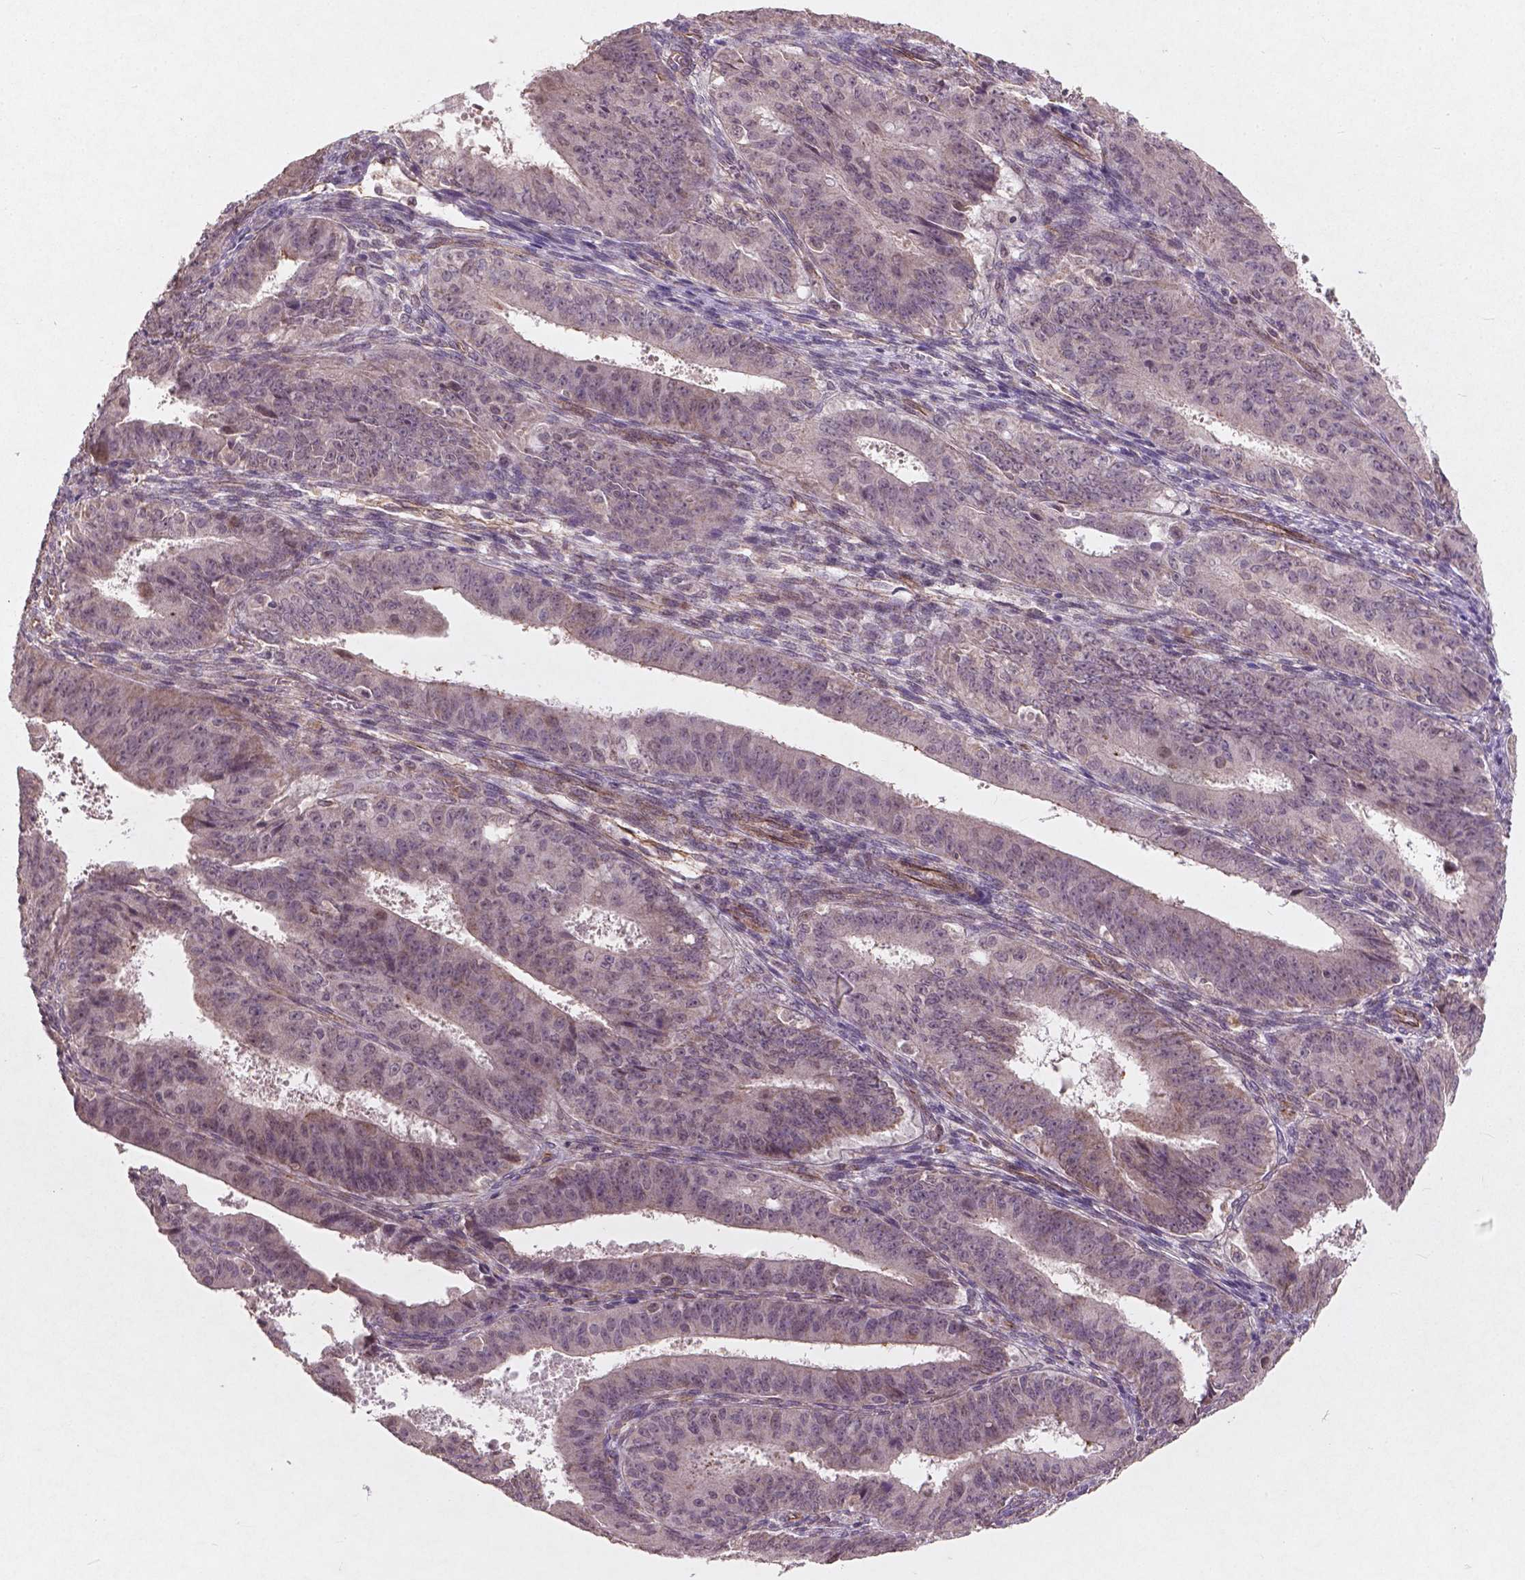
{"staining": {"intensity": "negative", "quantity": "none", "location": "none"}, "tissue": "ovarian cancer", "cell_type": "Tumor cells", "image_type": "cancer", "snomed": [{"axis": "morphology", "description": "Carcinoma, endometroid"}, {"axis": "topography", "description": "Ovary"}], "caption": "Protein analysis of ovarian endometroid carcinoma demonstrates no significant expression in tumor cells.", "gene": "SMAD2", "patient": {"sex": "female", "age": 42}}